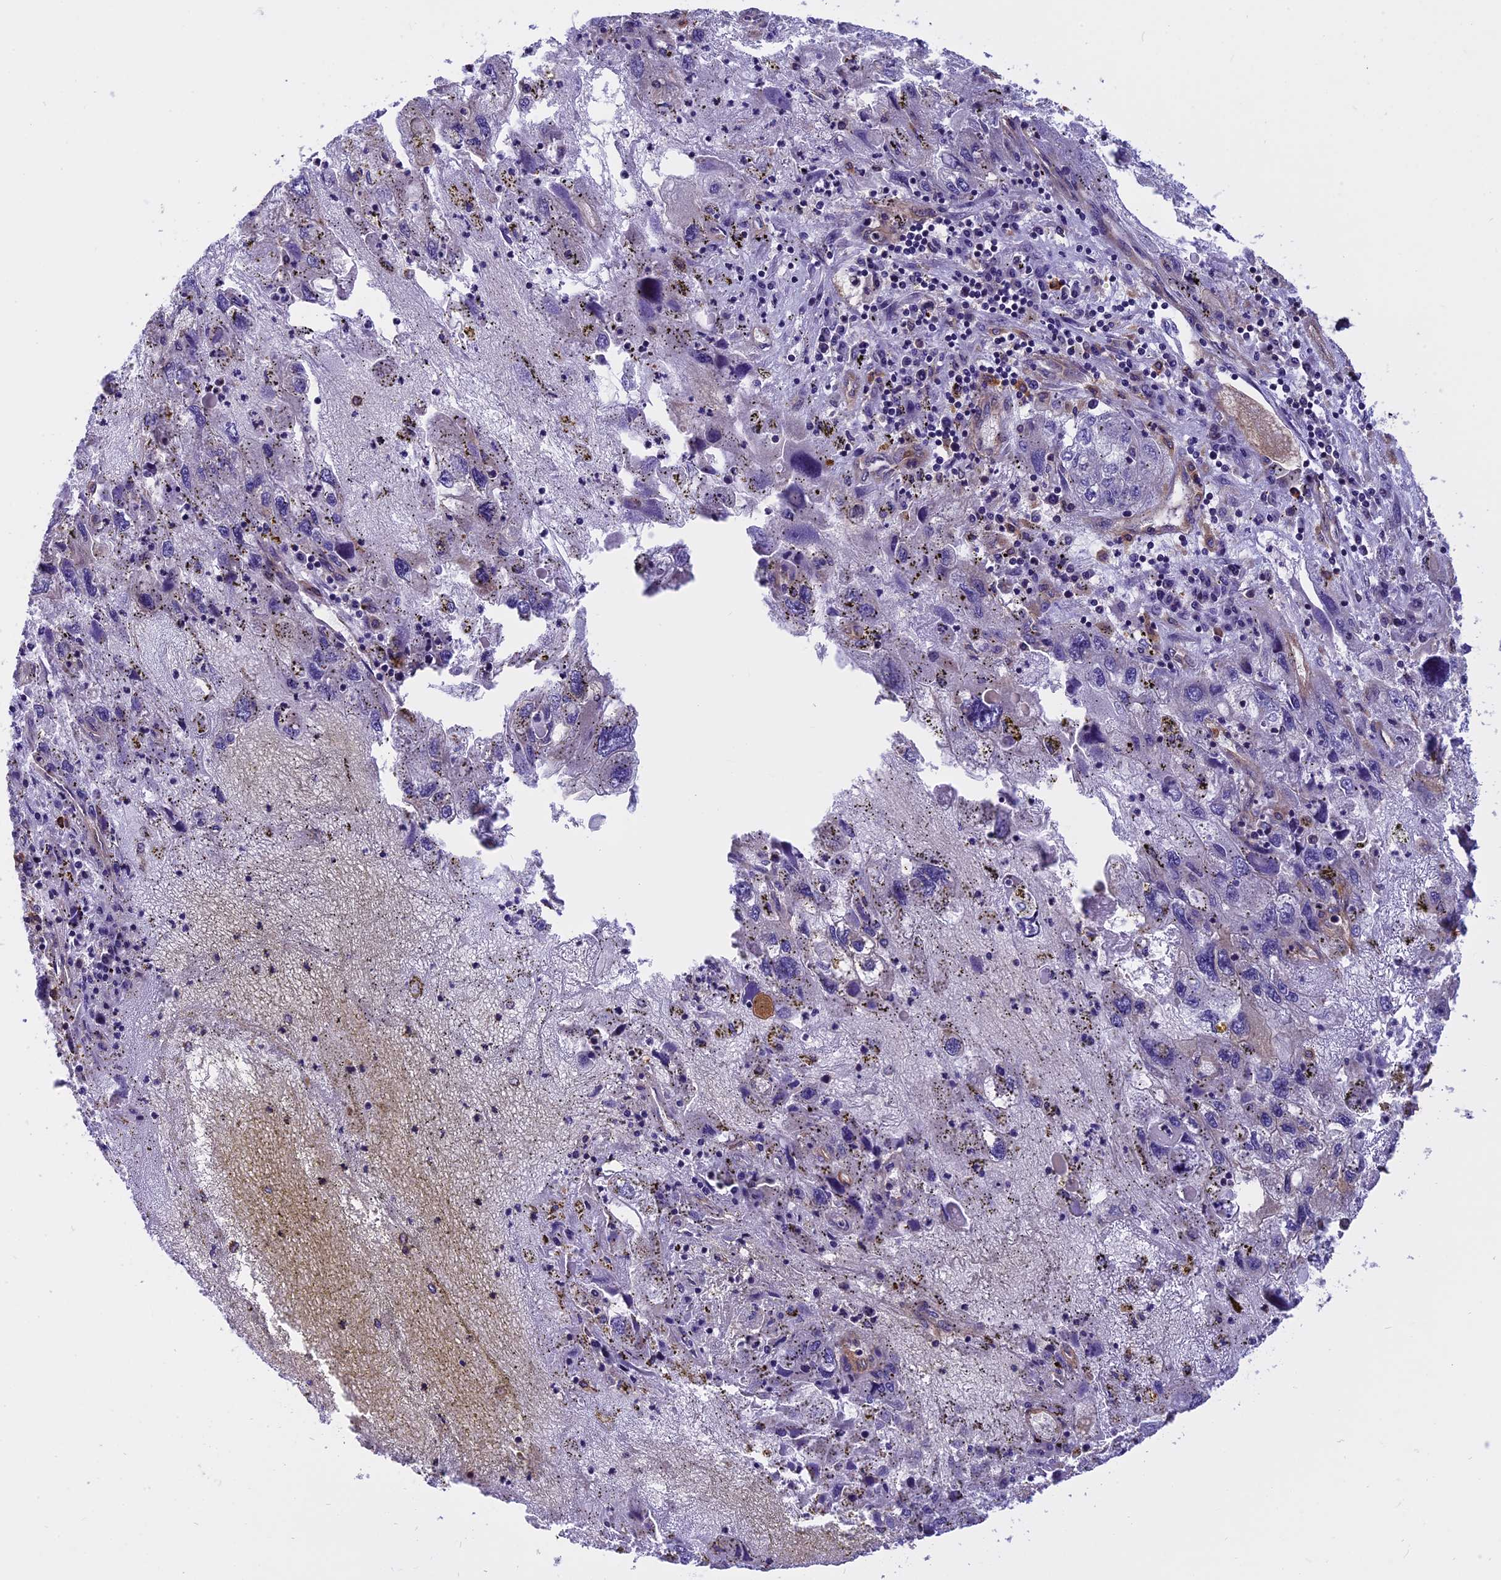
{"staining": {"intensity": "weak", "quantity": "<25%", "location": "cytoplasmic/membranous"}, "tissue": "endometrial cancer", "cell_type": "Tumor cells", "image_type": "cancer", "snomed": [{"axis": "morphology", "description": "Adenocarcinoma, NOS"}, {"axis": "topography", "description": "Endometrium"}], "caption": "The immunohistochemistry (IHC) micrograph has no significant positivity in tumor cells of endometrial adenocarcinoma tissue. (Immunohistochemistry (ihc), brightfield microscopy, high magnification).", "gene": "EHBP1L1", "patient": {"sex": "female", "age": 49}}